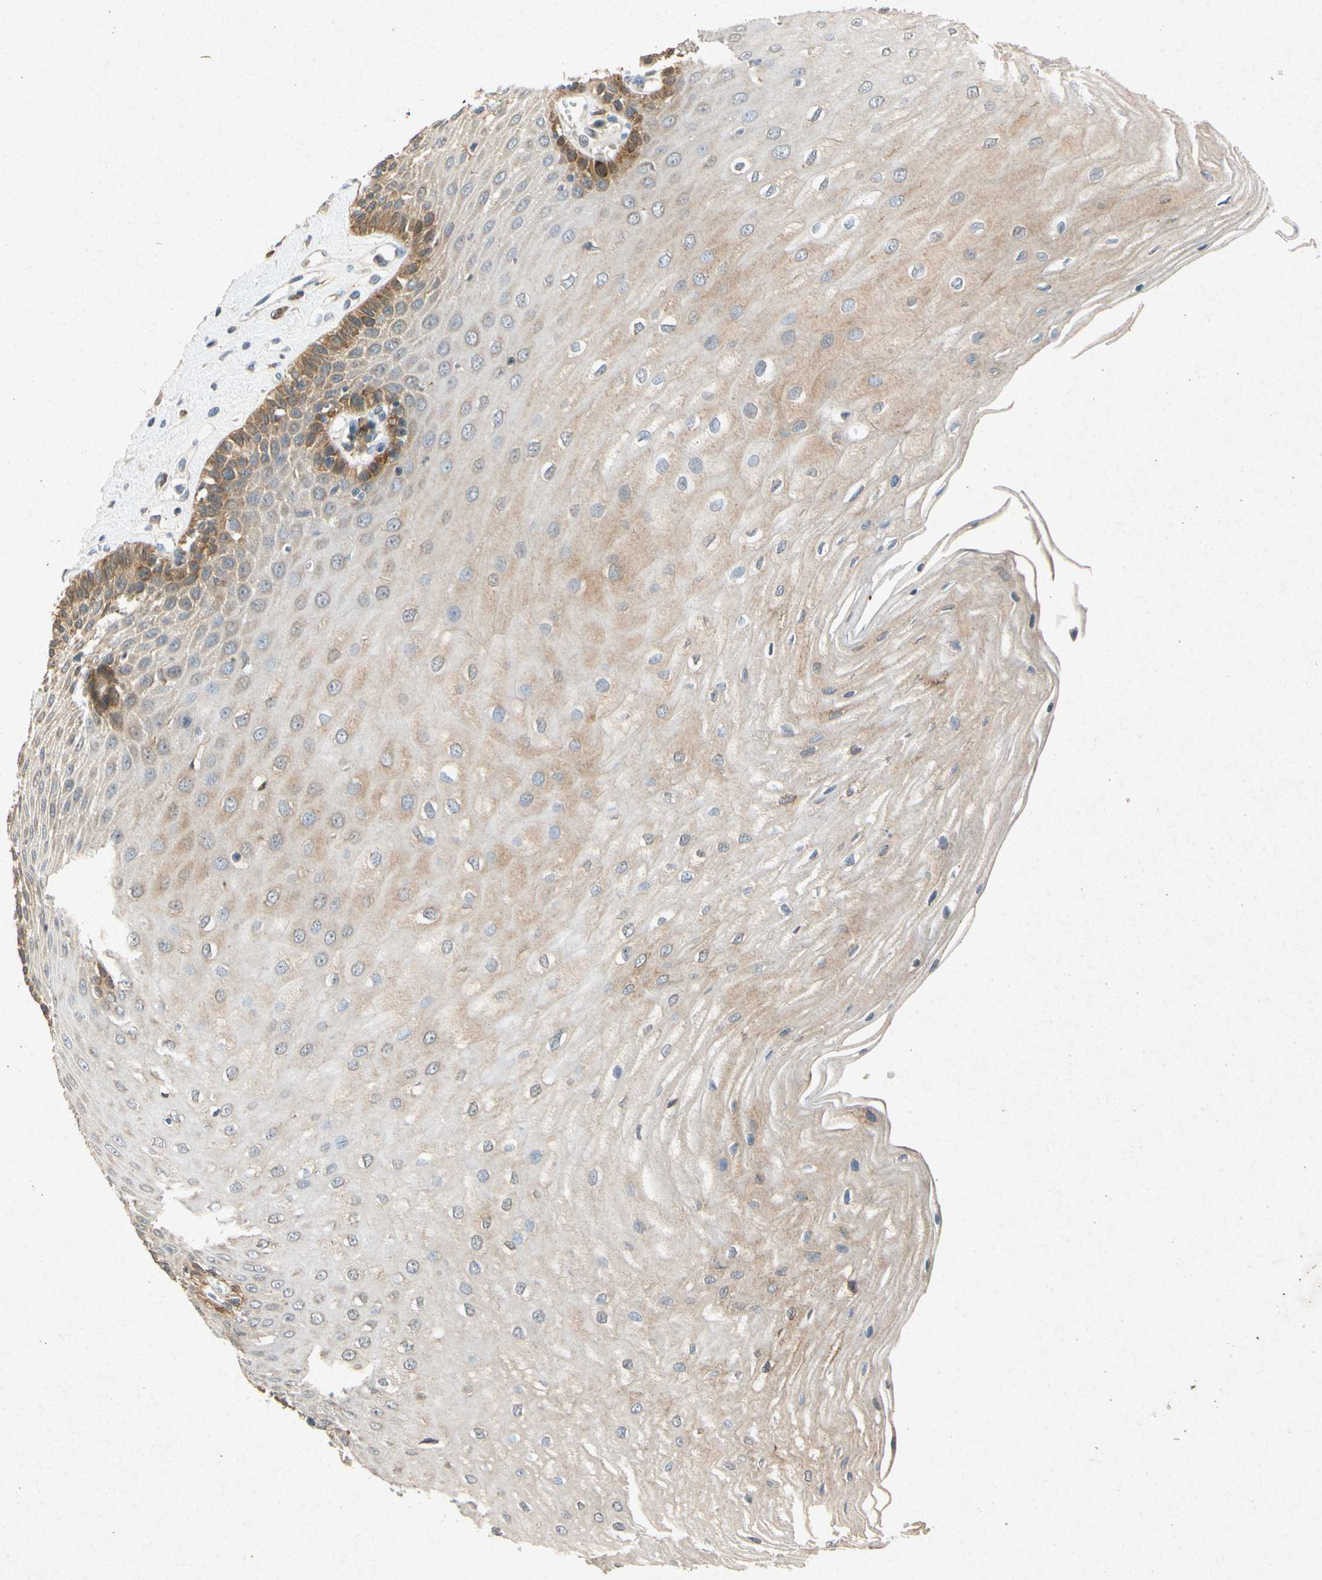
{"staining": {"intensity": "strong", "quantity": "25%-75%", "location": "cytoplasmic/membranous"}, "tissue": "esophagus", "cell_type": "Squamous epithelial cells", "image_type": "normal", "snomed": [{"axis": "morphology", "description": "Normal tissue, NOS"}, {"axis": "morphology", "description": "Squamous cell carcinoma, NOS"}, {"axis": "topography", "description": "Esophagus"}], "caption": "An image showing strong cytoplasmic/membranous staining in about 25%-75% of squamous epithelial cells in normal esophagus, as visualized by brown immunohistochemical staining.", "gene": "RPS6KA1", "patient": {"sex": "male", "age": 65}}